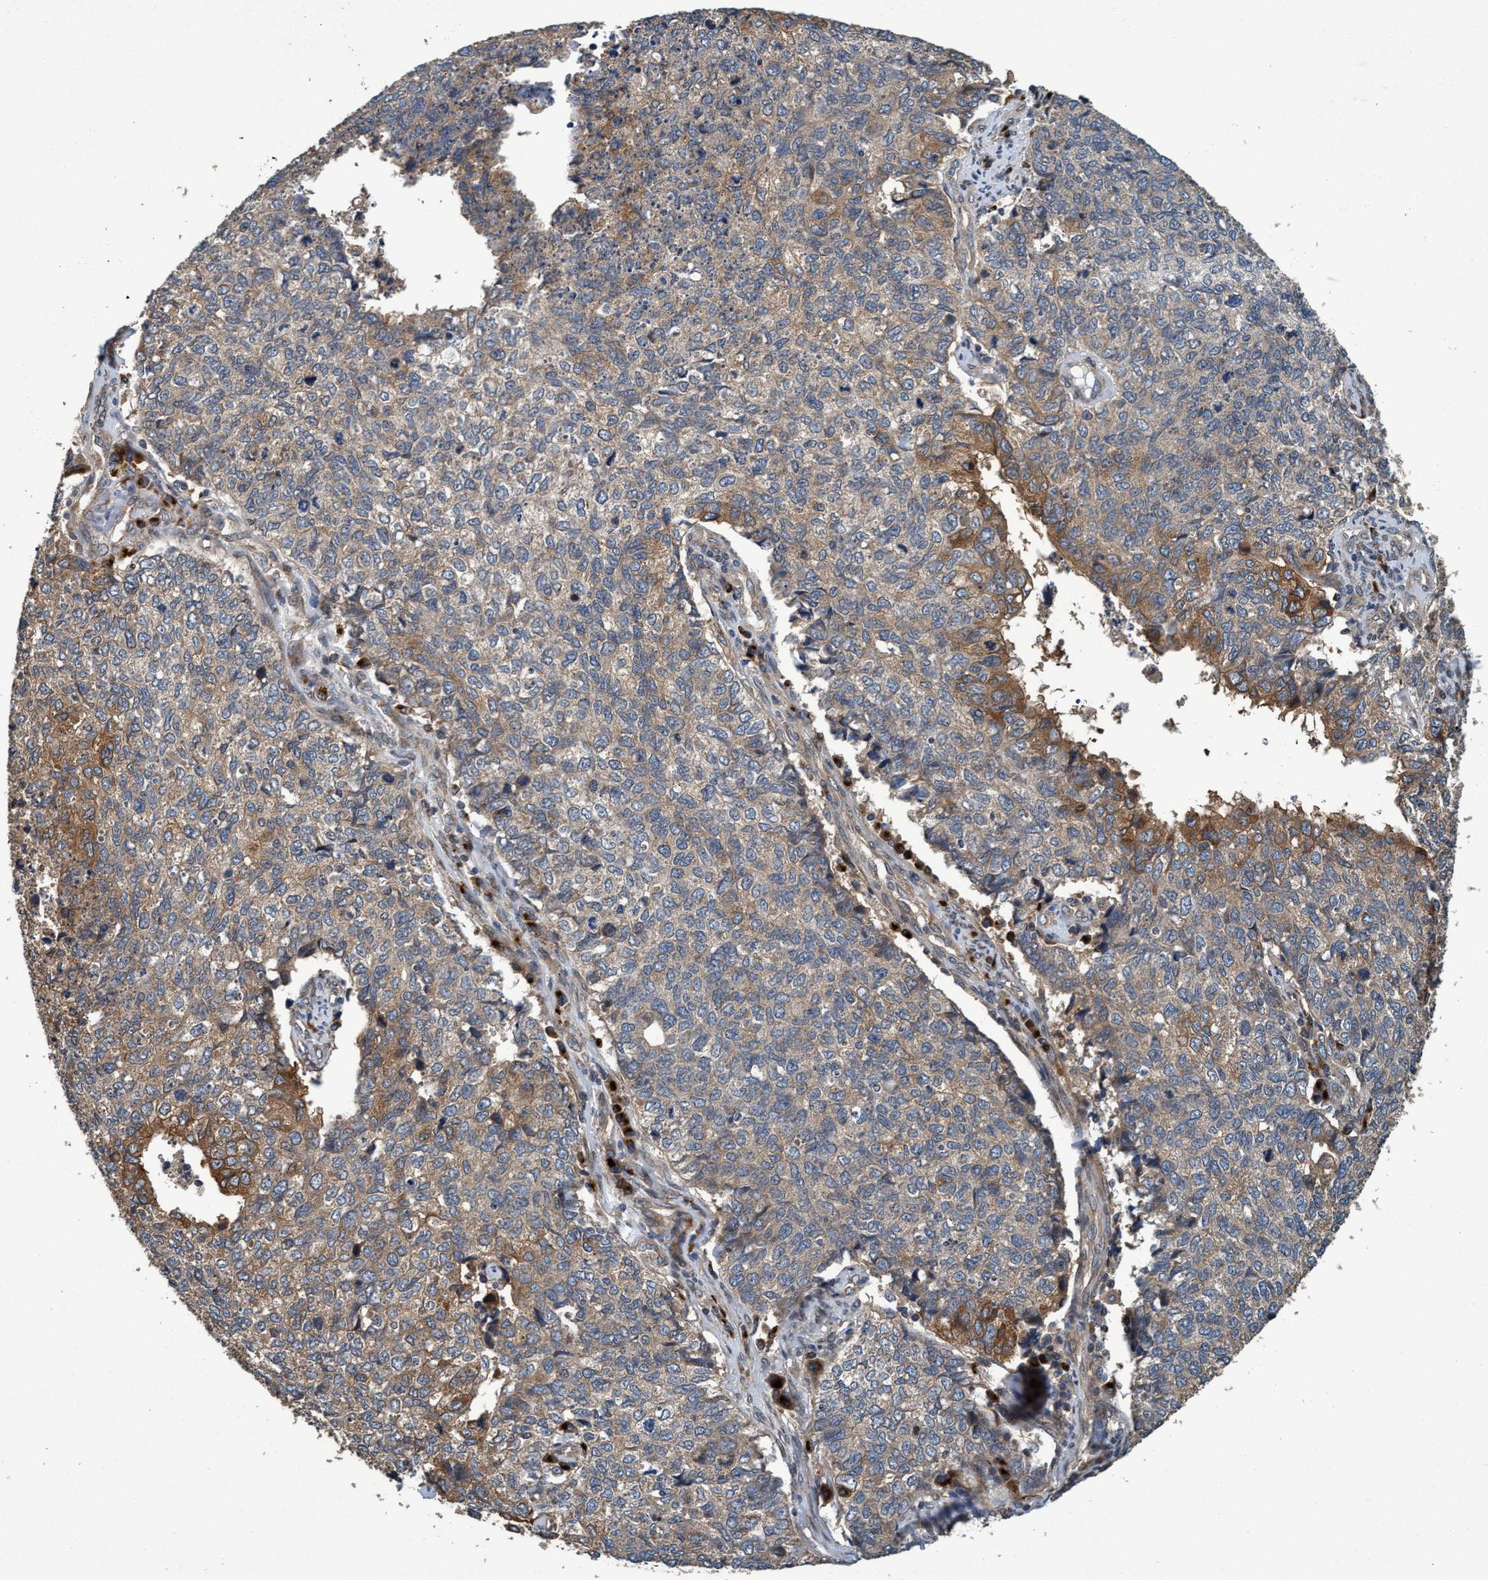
{"staining": {"intensity": "moderate", "quantity": "<25%", "location": "cytoplasmic/membranous"}, "tissue": "cervical cancer", "cell_type": "Tumor cells", "image_type": "cancer", "snomed": [{"axis": "morphology", "description": "Squamous cell carcinoma, NOS"}, {"axis": "topography", "description": "Cervix"}], "caption": "Immunohistochemistry (DAB (3,3'-diaminobenzidine)) staining of human cervical cancer reveals moderate cytoplasmic/membranous protein expression in about <25% of tumor cells. The staining was performed using DAB (3,3'-diaminobenzidine) to visualize the protein expression in brown, while the nuclei were stained in blue with hematoxylin (Magnification: 20x).", "gene": "MACC1", "patient": {"sex": "female", "age": 63}}